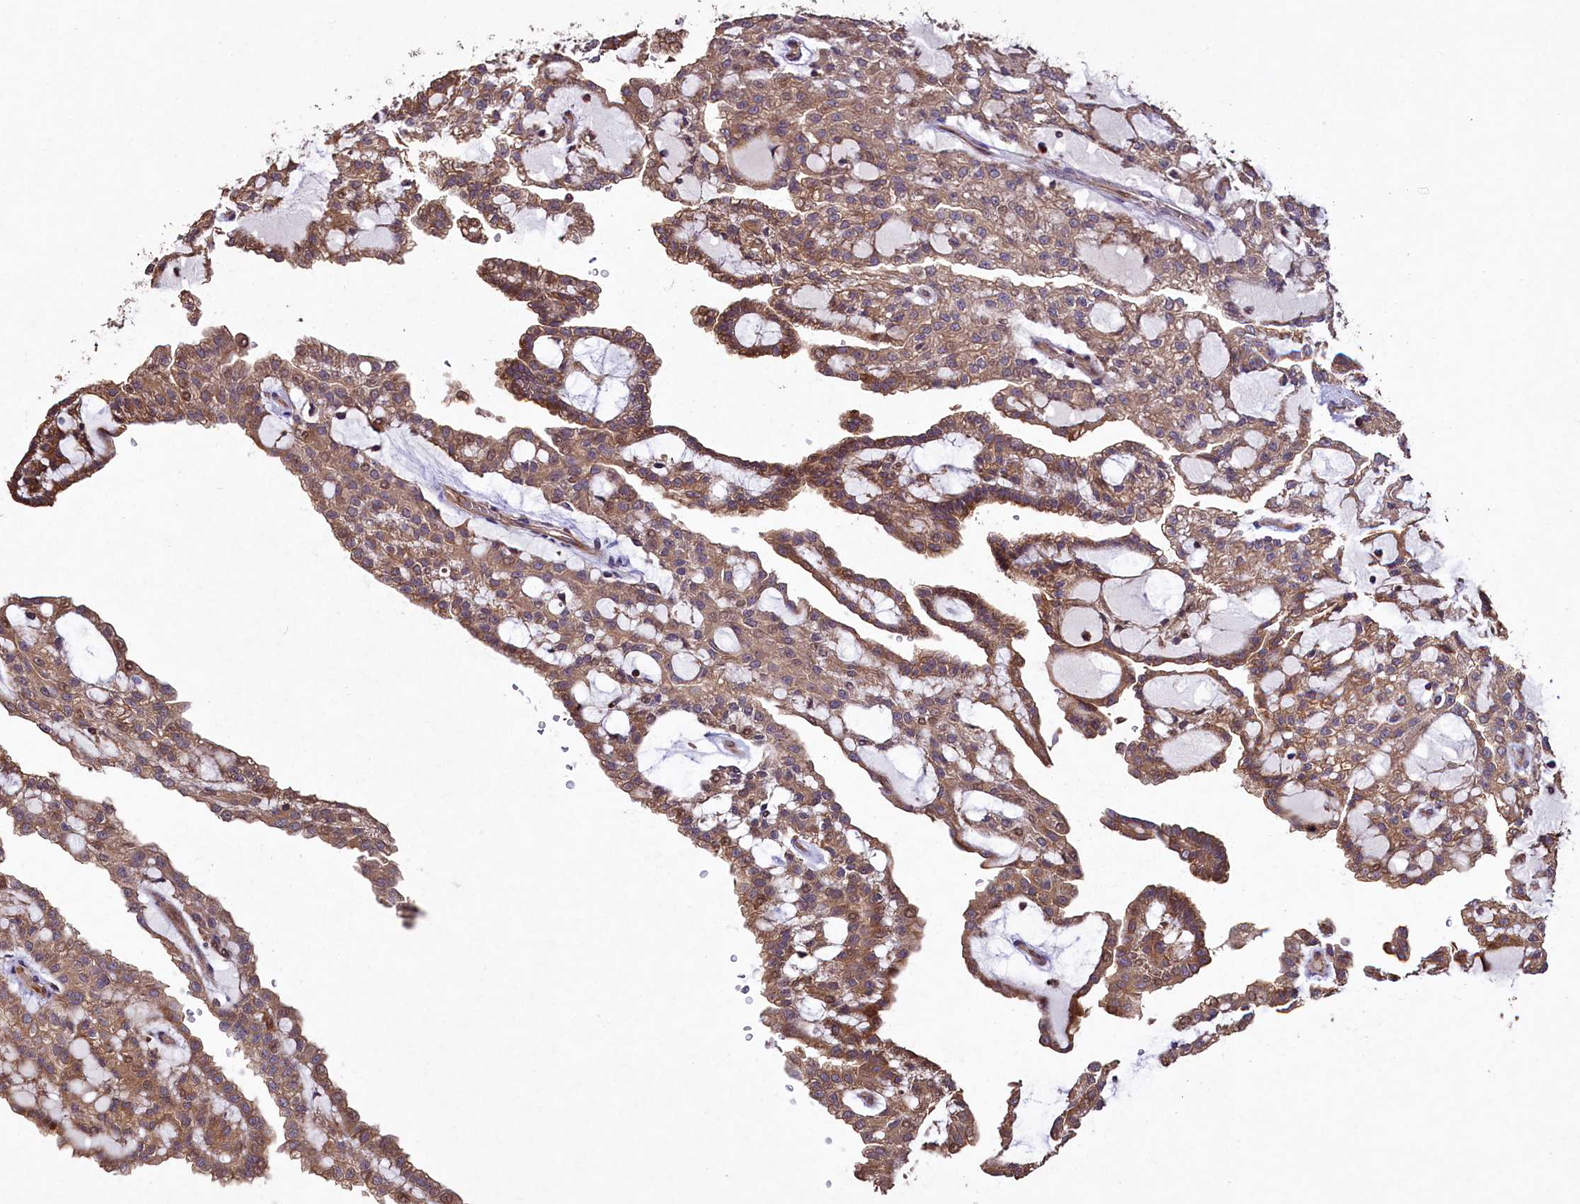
{"staining": {"intensity": "moderate", "quantity": ">75%", "location": "cytoplasmic/membranous"}, "tissue": "renal cancer", "cell_type": "Tumor cells", "image_type": "cancer", "snomed": [{"axis": "morphology", "description": "Adenocarcinoma, NOS"}, {"axis": "topography", "description": "Kidney"}], "caption": "Renal cancer (adenocarcinoma) was stained to show a protein in brown. There is medium levels of moderate cytoplasmic/membranous expression in approximately >75% of tumor cells.", "gene": "TMEM98", "patient": {"sex": "male", "age": 63}}